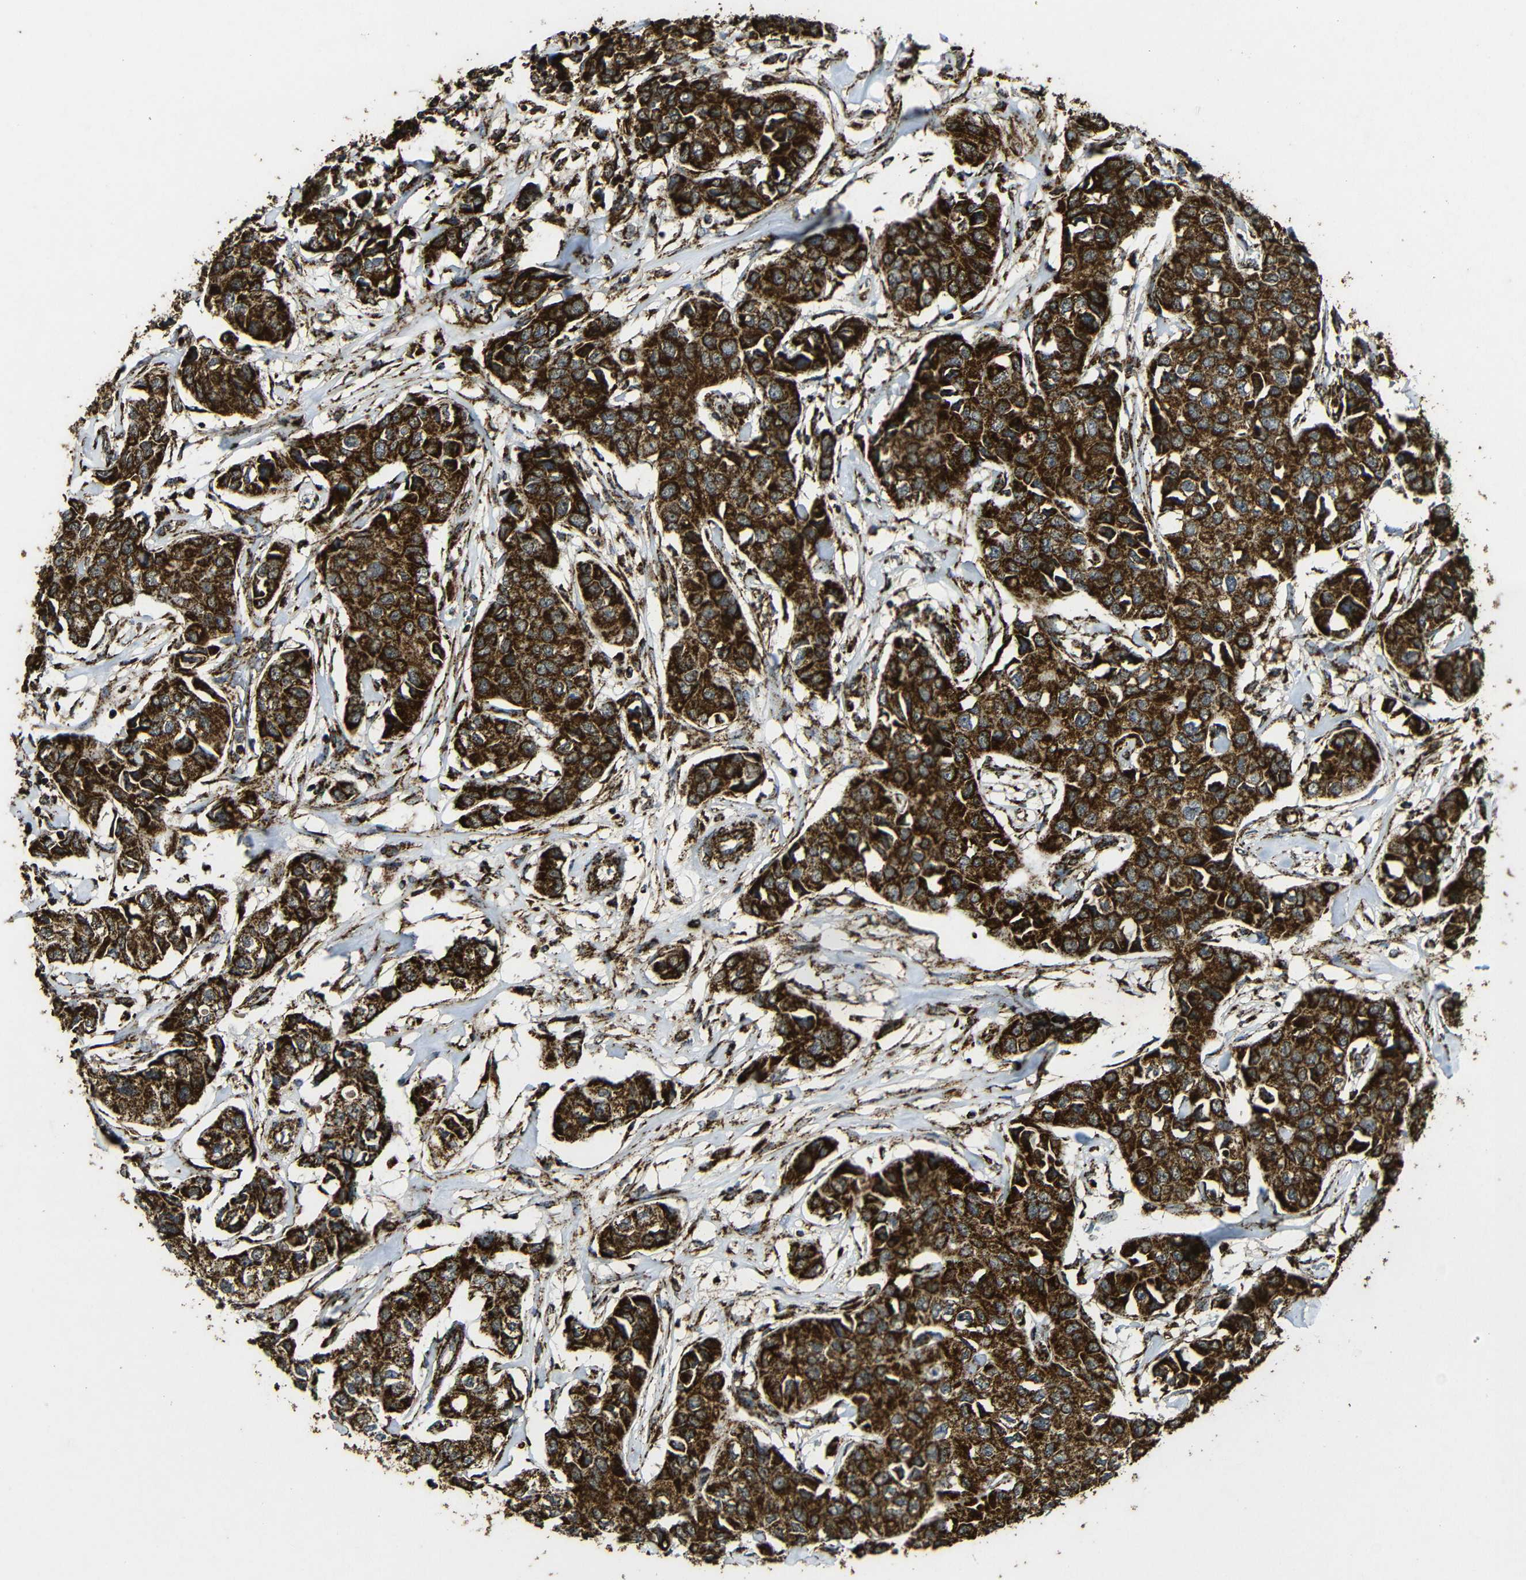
{"staining": {"intensity": "strong", "quantity": ">75%", "location": "cytoplasmic/membranous"}, "tissue": "breast cancer", "cell_type": "Tumor cells", "image_type": "cancer", "snomed": [{"axis": "morphology", "description": "Duct carcinoma"}, {"axis": "topography", "description": "Breast"}], "caption": "Strong cytoplasmic/membranous positivity for a protein is present in about >75% of tumor cells of breast cancer using IHC.", "gene": "ATP5F1A", "patient": {"sex": "female", "age": 80}}